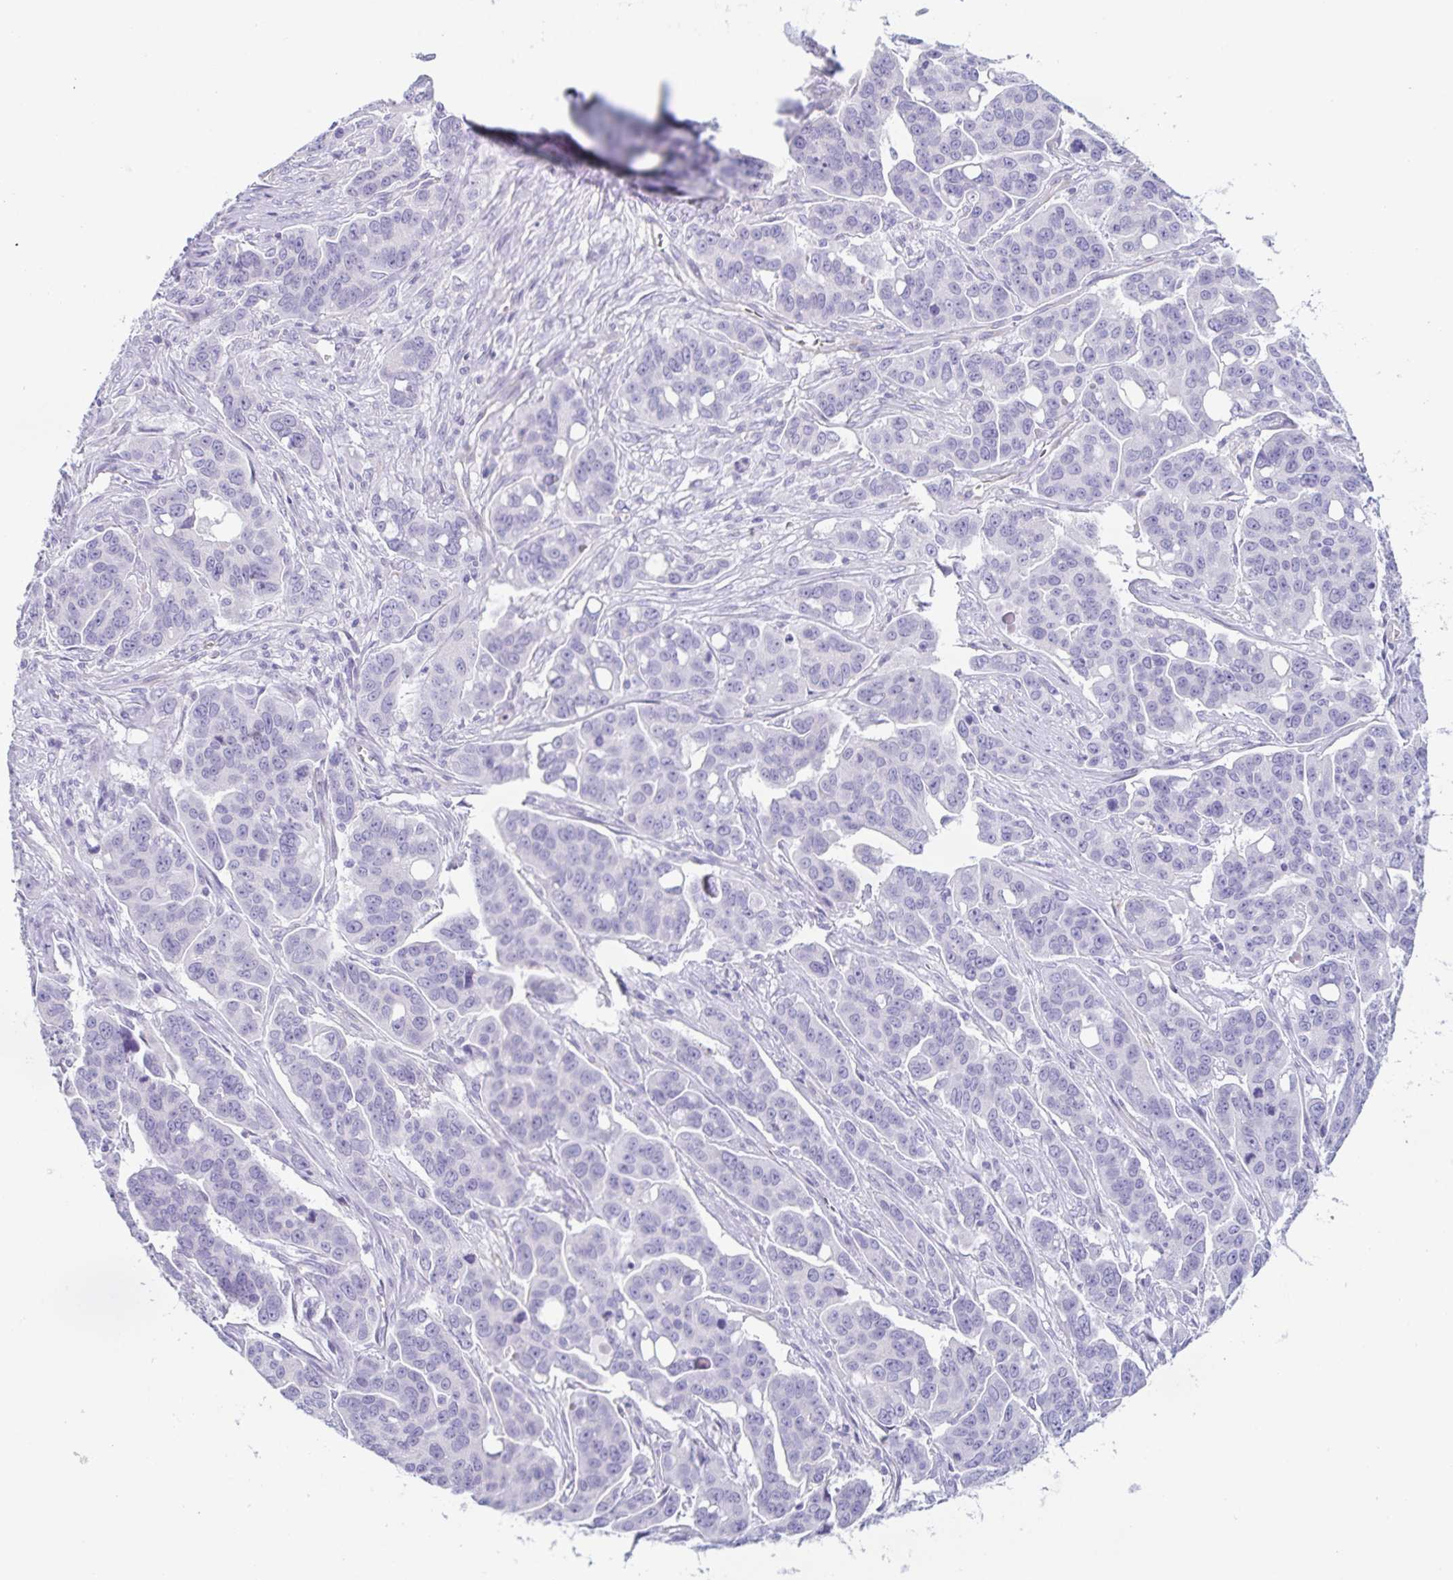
{"staining": {"intensity": "negative", "quantity": "none", "location": "none"}, "tissue": "ovarian cancer", "cell_type": "Tumor cells", "image_type": "cancer", "snomed": [{"axis": "morphology", "description": "Carcinoma, endometroid"}, {"axis": "topography", "description": "Ovary"}], "caption": "Immunohistochemistry of endometroid carcinoma (ovarian) demonstrates no expression in tumor cells. (DAB immunohistochemistry with hematoxylin counter stain).", "gene": "PRR27", "patient": {"sex": "female", "age": 78}}